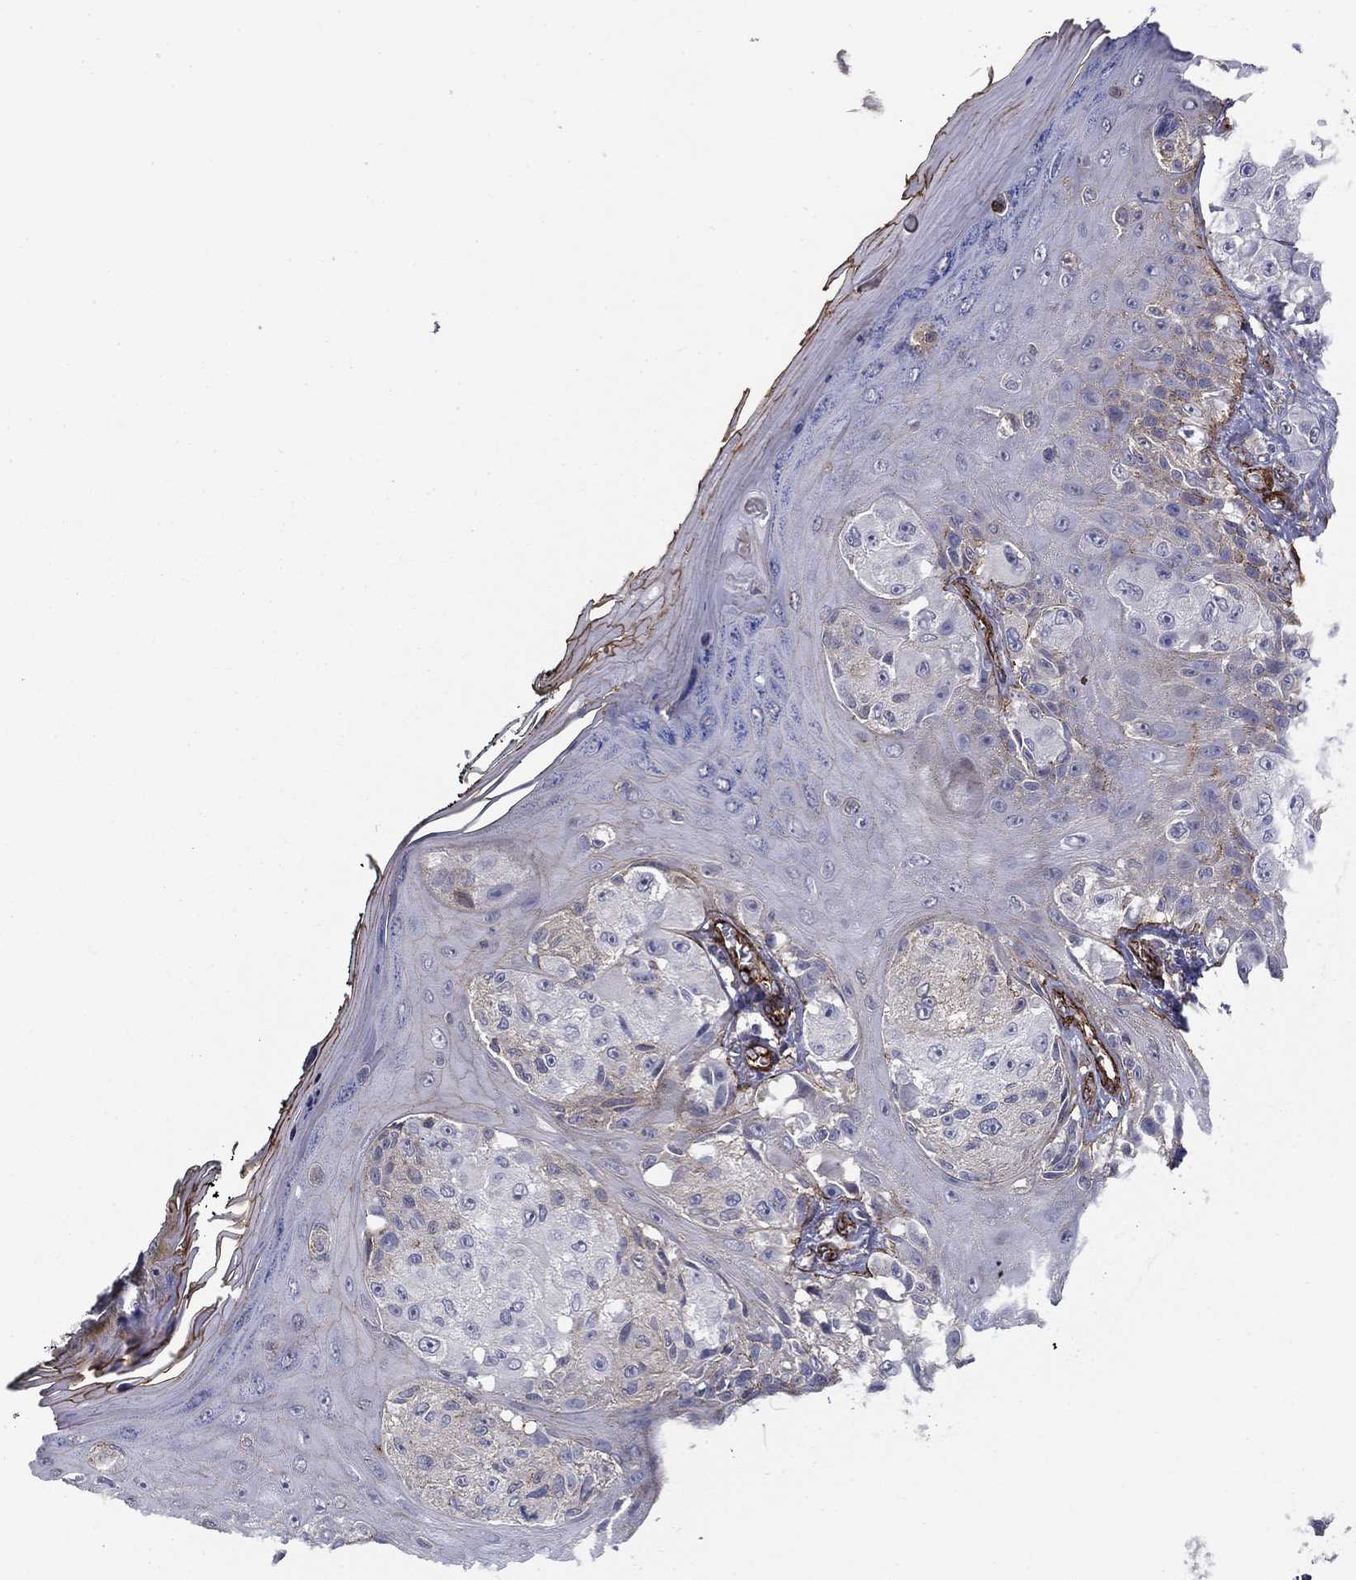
{"staining": {"intensity": "negative", "quantity": "none", "location": "none"}, "tissue": "melanoma", "cell_type": "Tumor cells", "image_type": "cancer", "snomed": [{"axis": "morphology", "description": "Malignant melanoma, NOS"}, {"axis": "topography", "description": "Skin"}], "caption": "Tumor cells are negative for brown protein staining in malignant melanoma.", "gene": "SYNC", "patient": {"sex": "male", "age": 61}}